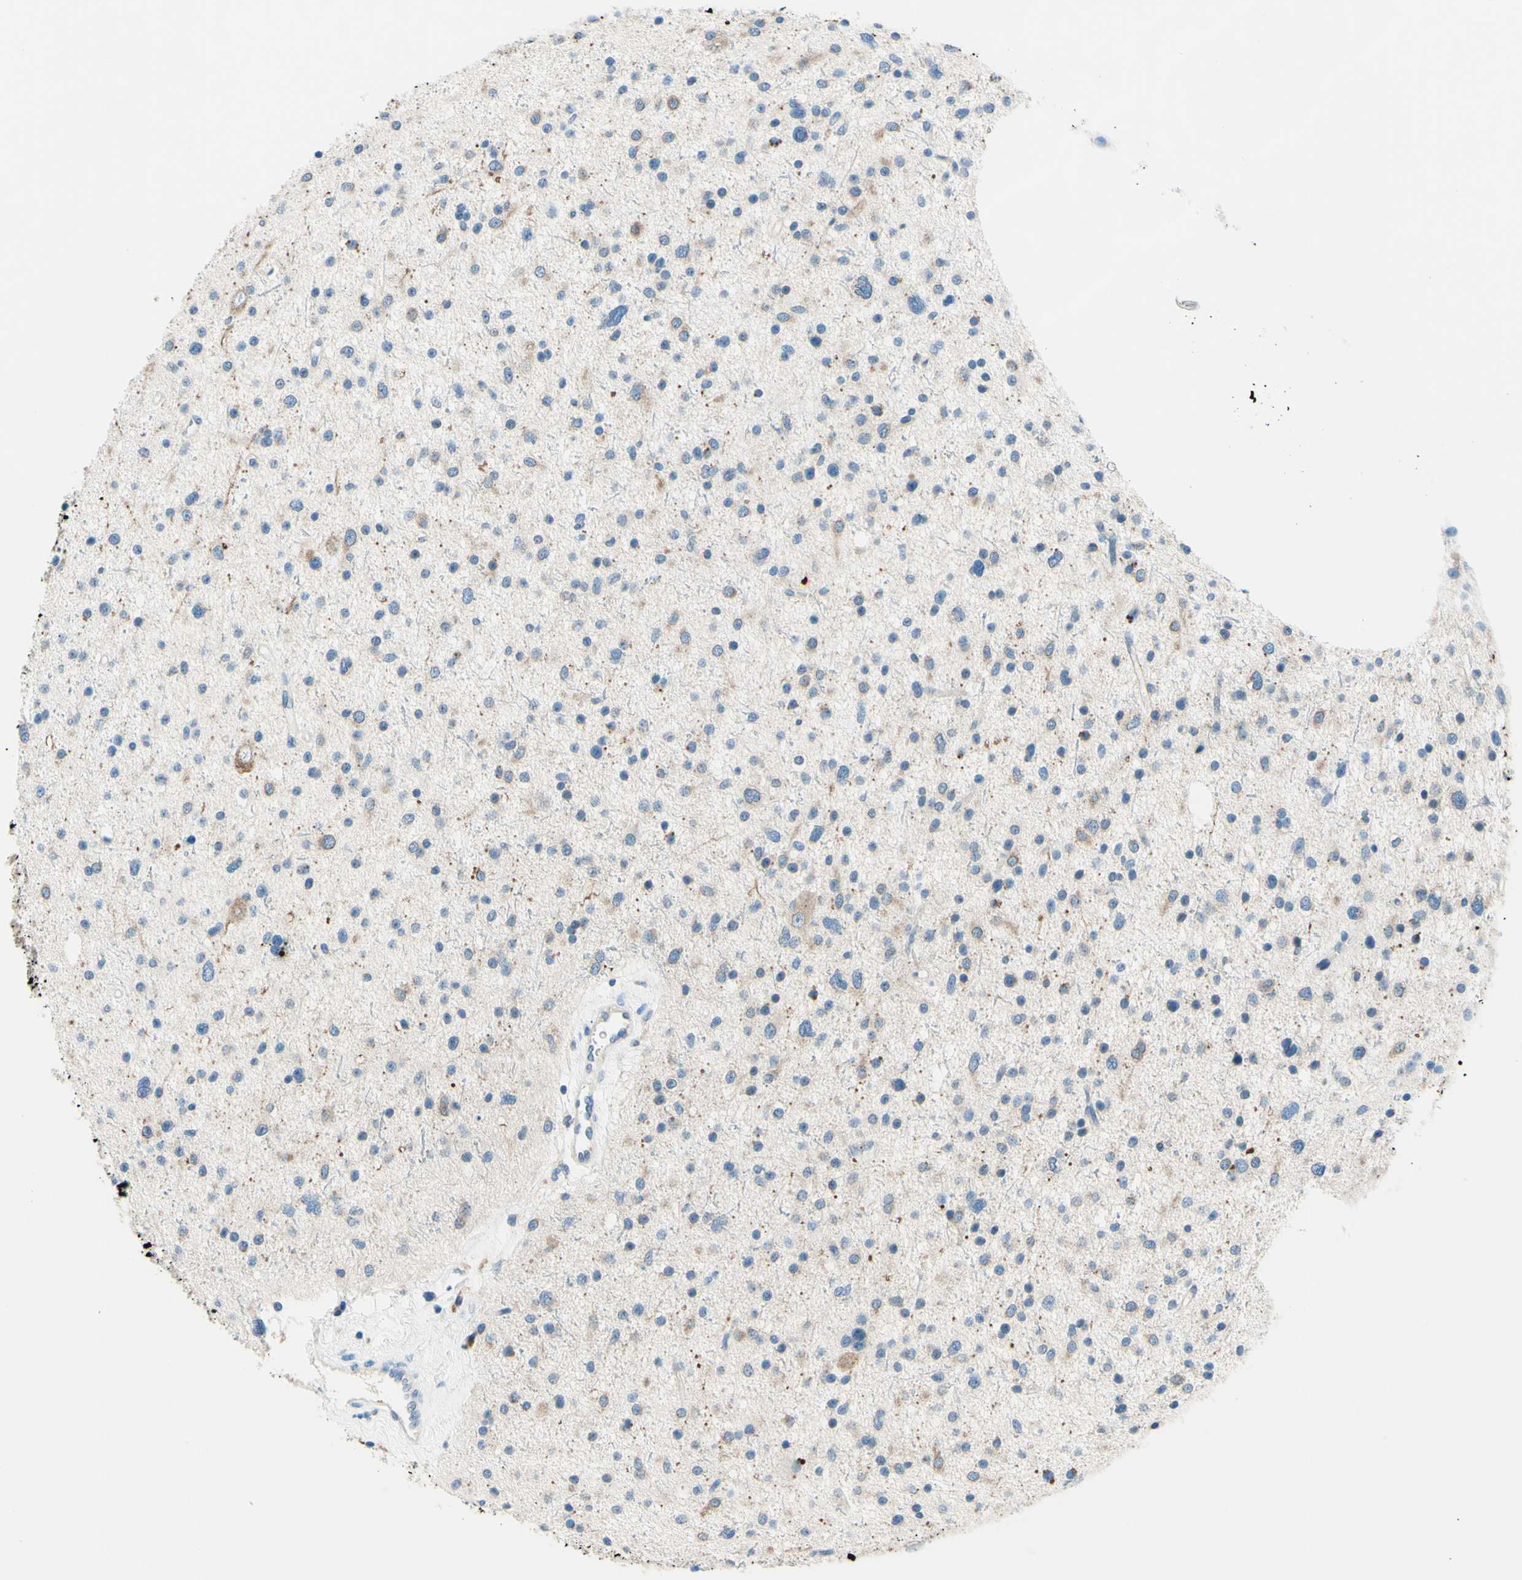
{"staining": {"intensity": "weak", "quantity": "<25%", "location": "cytoplasmic/membranous"}, "tissue": "glioma", "cell_type": "Tumor cells", "image_type": "cancer", "snomed": [{"axis": "morphology", "description": "Glioma, malignant, Low grade"}, {"axis": "topography", "description": "Brain"}], "caption": "A high-resolution histopathology image shows IHC staining of glioma, which displays no significant positivity in tumor cells.", "gene": "SIGLEC9", "patient": {"sex": "female", "age": 37}}